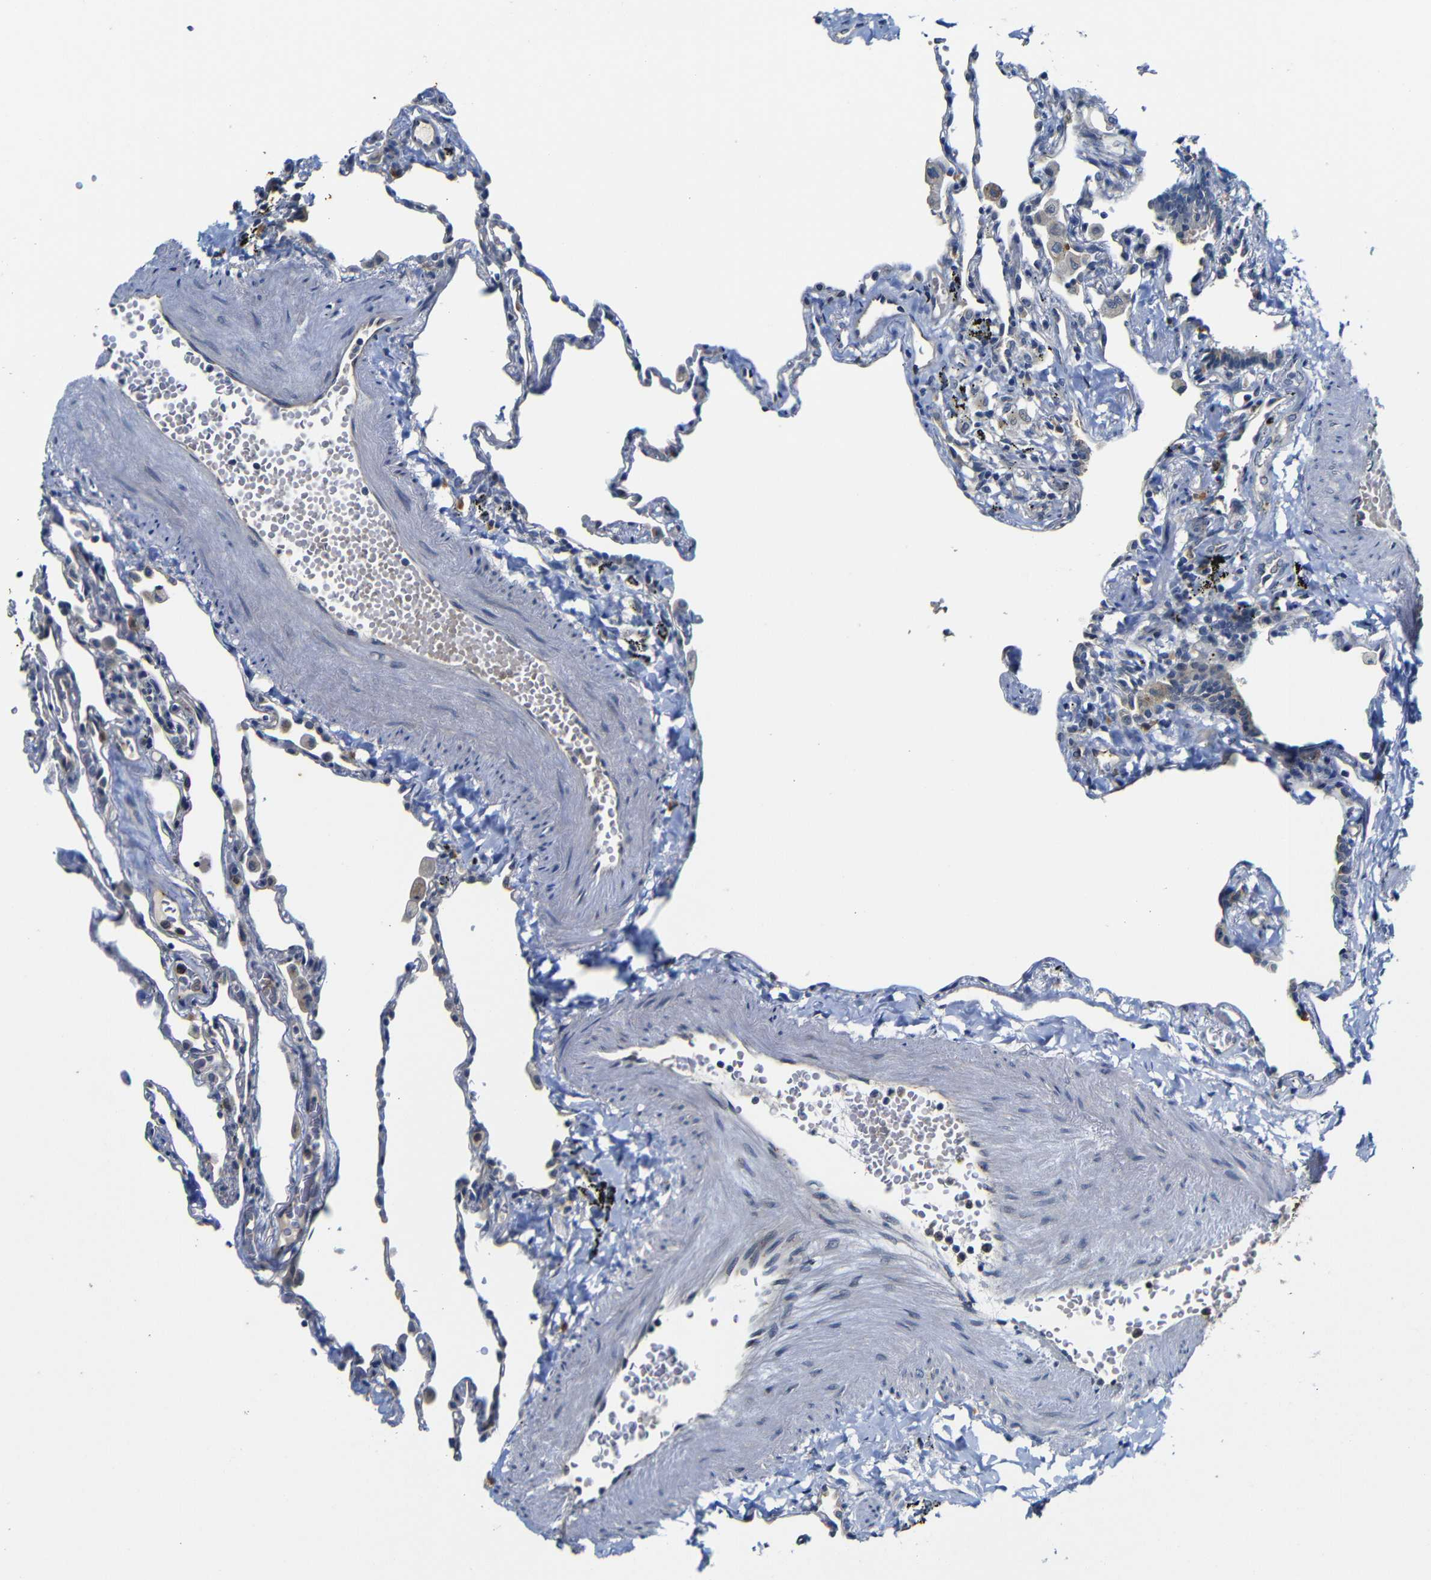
{"staining": {"intensity": "negative", "quantity": "none", "location": "none"}, "tissue": "lung", "cell_type": "Alveolar cells", "image_type": "normal", "snomed": [{"axis": "morphology", "description": "Normal tissue, NOS"}, {"axis": "topography", "description": "Lung"}], "caption": "This is an IHC photomicrograph of benign lung. There is no positivity in alveolar cells.", "gene": "FURIN", "patient": {"sex": "male", "age": 59}}